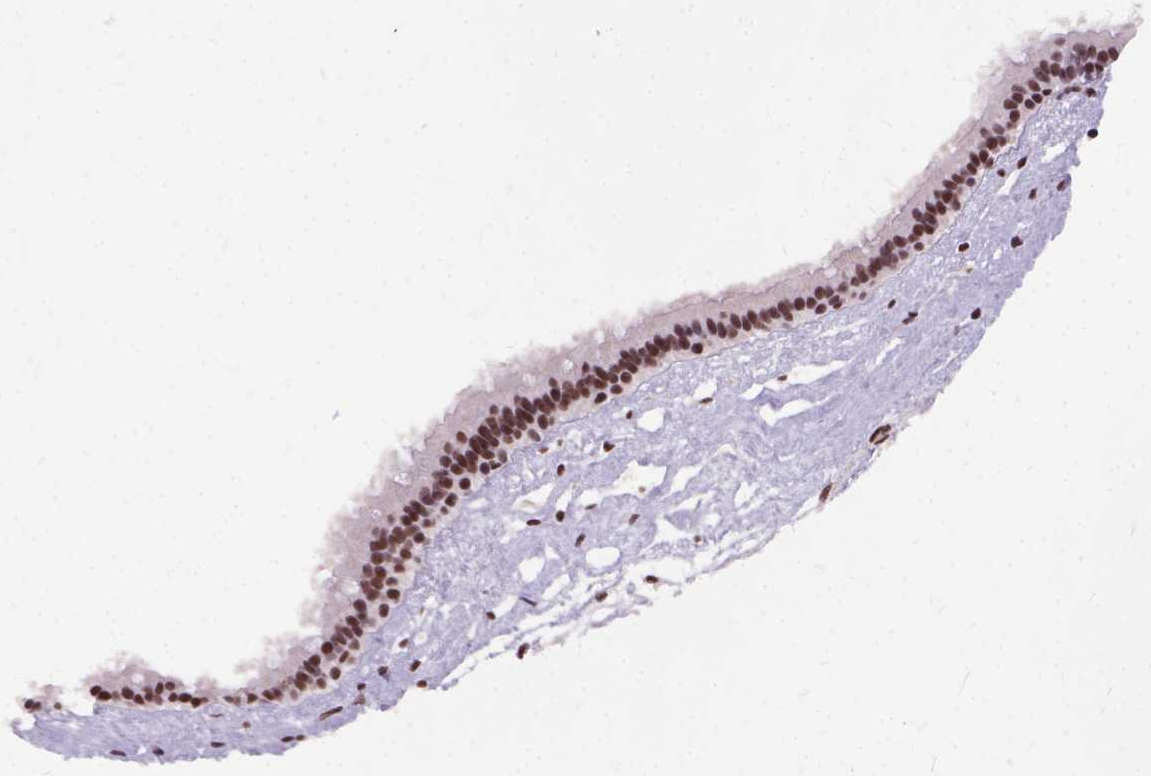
{"staining": {"intensity": "strong", "quantity": "<25%", "location": "nuclear"}, "tissue": "nasopharynx", "cell_type": "Respiratory epithelial cells", "image_type": "normal", "snomed": [{"axis": "morphology", "description": "Normal tissue, NOS"}, {"axis": "topography", "description": "Nasopharynx"}], "caption": "Strong nuclear protein staining is seen in about <25% of respiratory epithelial cells in nasopharynx. (DAB IHC, brown staining for protein, blue staining for nuclei).", "gene": "SETD1A", "patient": {"sex": "male", "age": 24}}